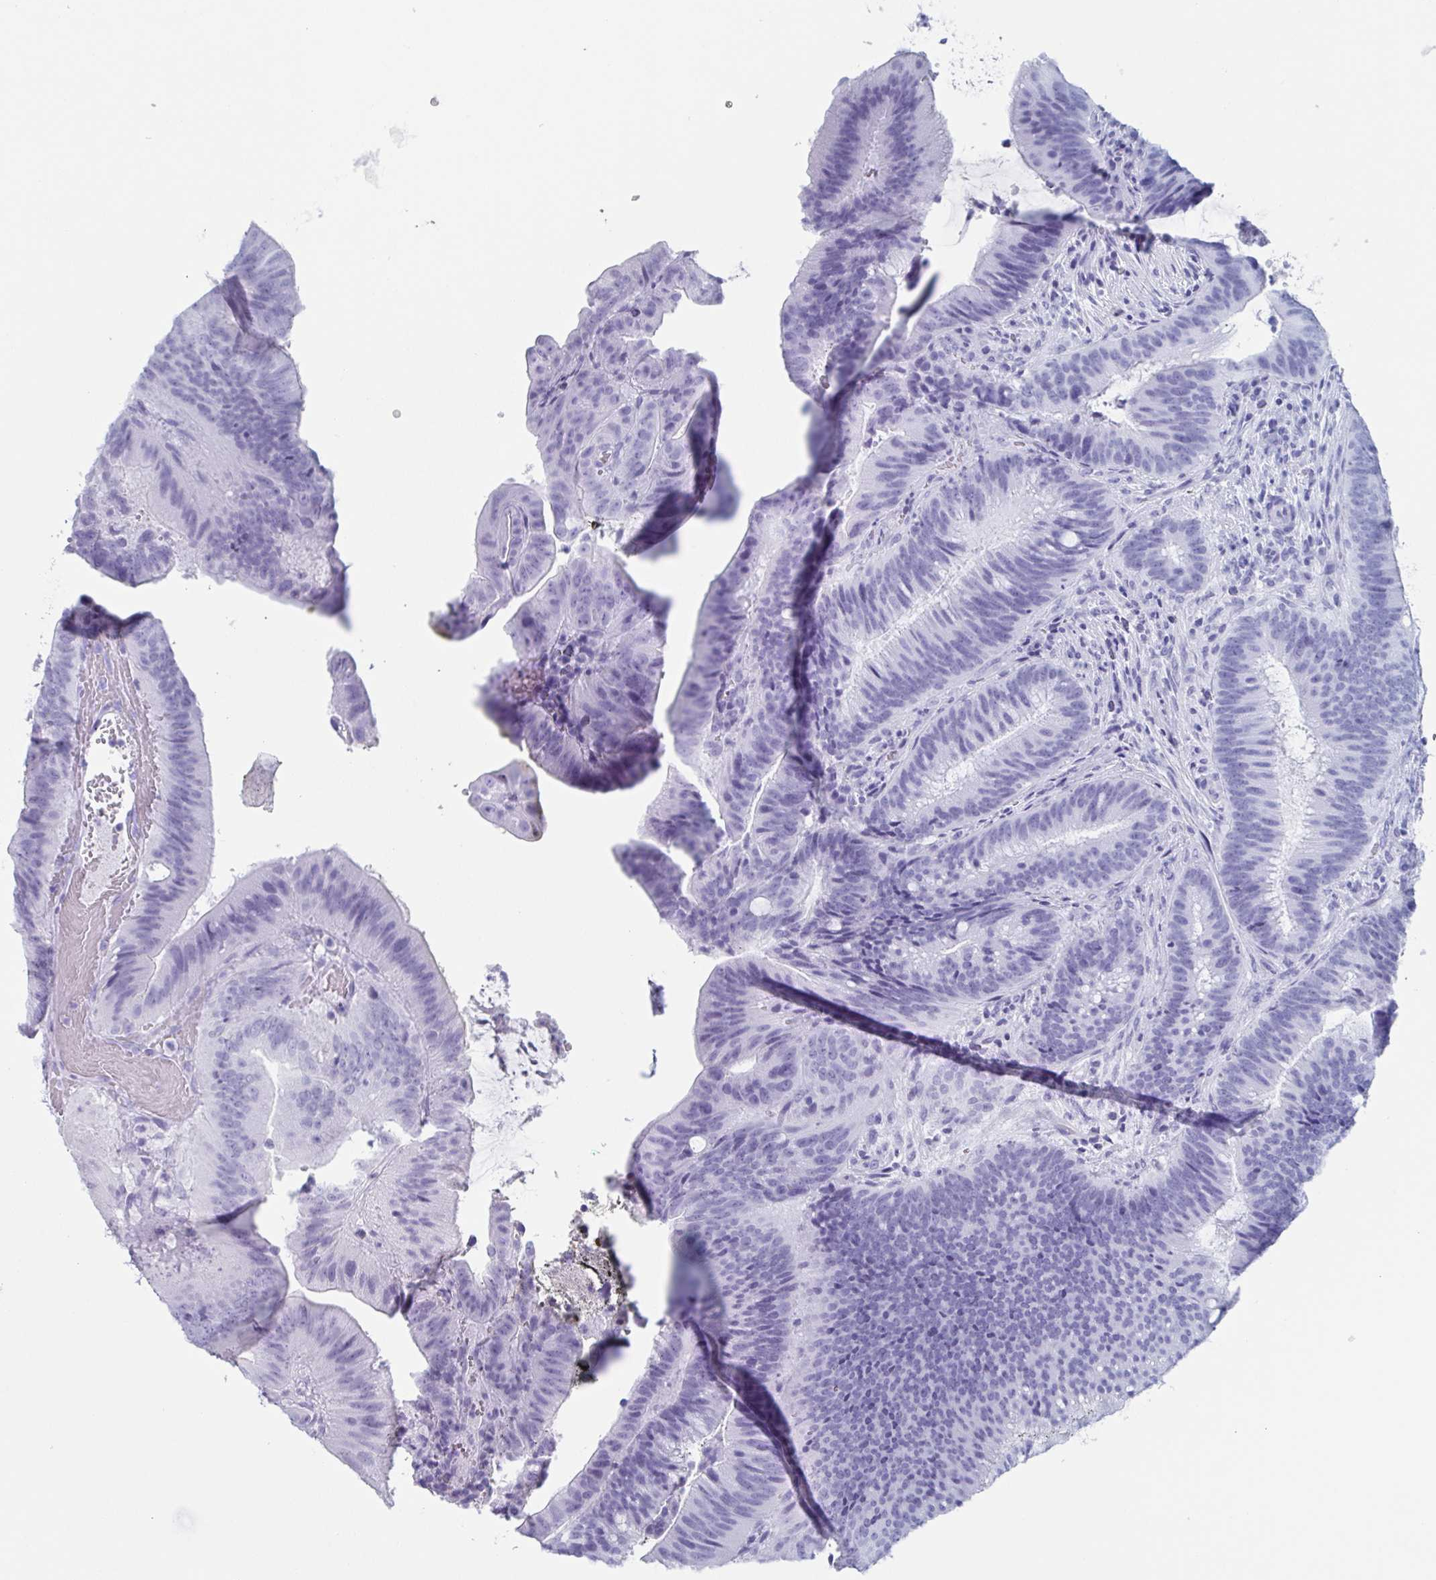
{"staining": {"intensity": "negative", "quantity": "none", "location": "none"}, "tissue": "colorectal cancer", "cell_type": "Tumor cells", "image_type": "cancer", "snomed": [{"axis": "morphology", "description": "Adenocarcinoma, NOS"}, {"axis": "topography", "description": "Colon"}], "caption": "DAB (3,3'-diaminobenzidine) immunohistochemical staining of colorectal cancer demonstrates no significant positivity in tumor cells.", "gene": "BPI", "patient": {"sex": "female", "age": 43}}